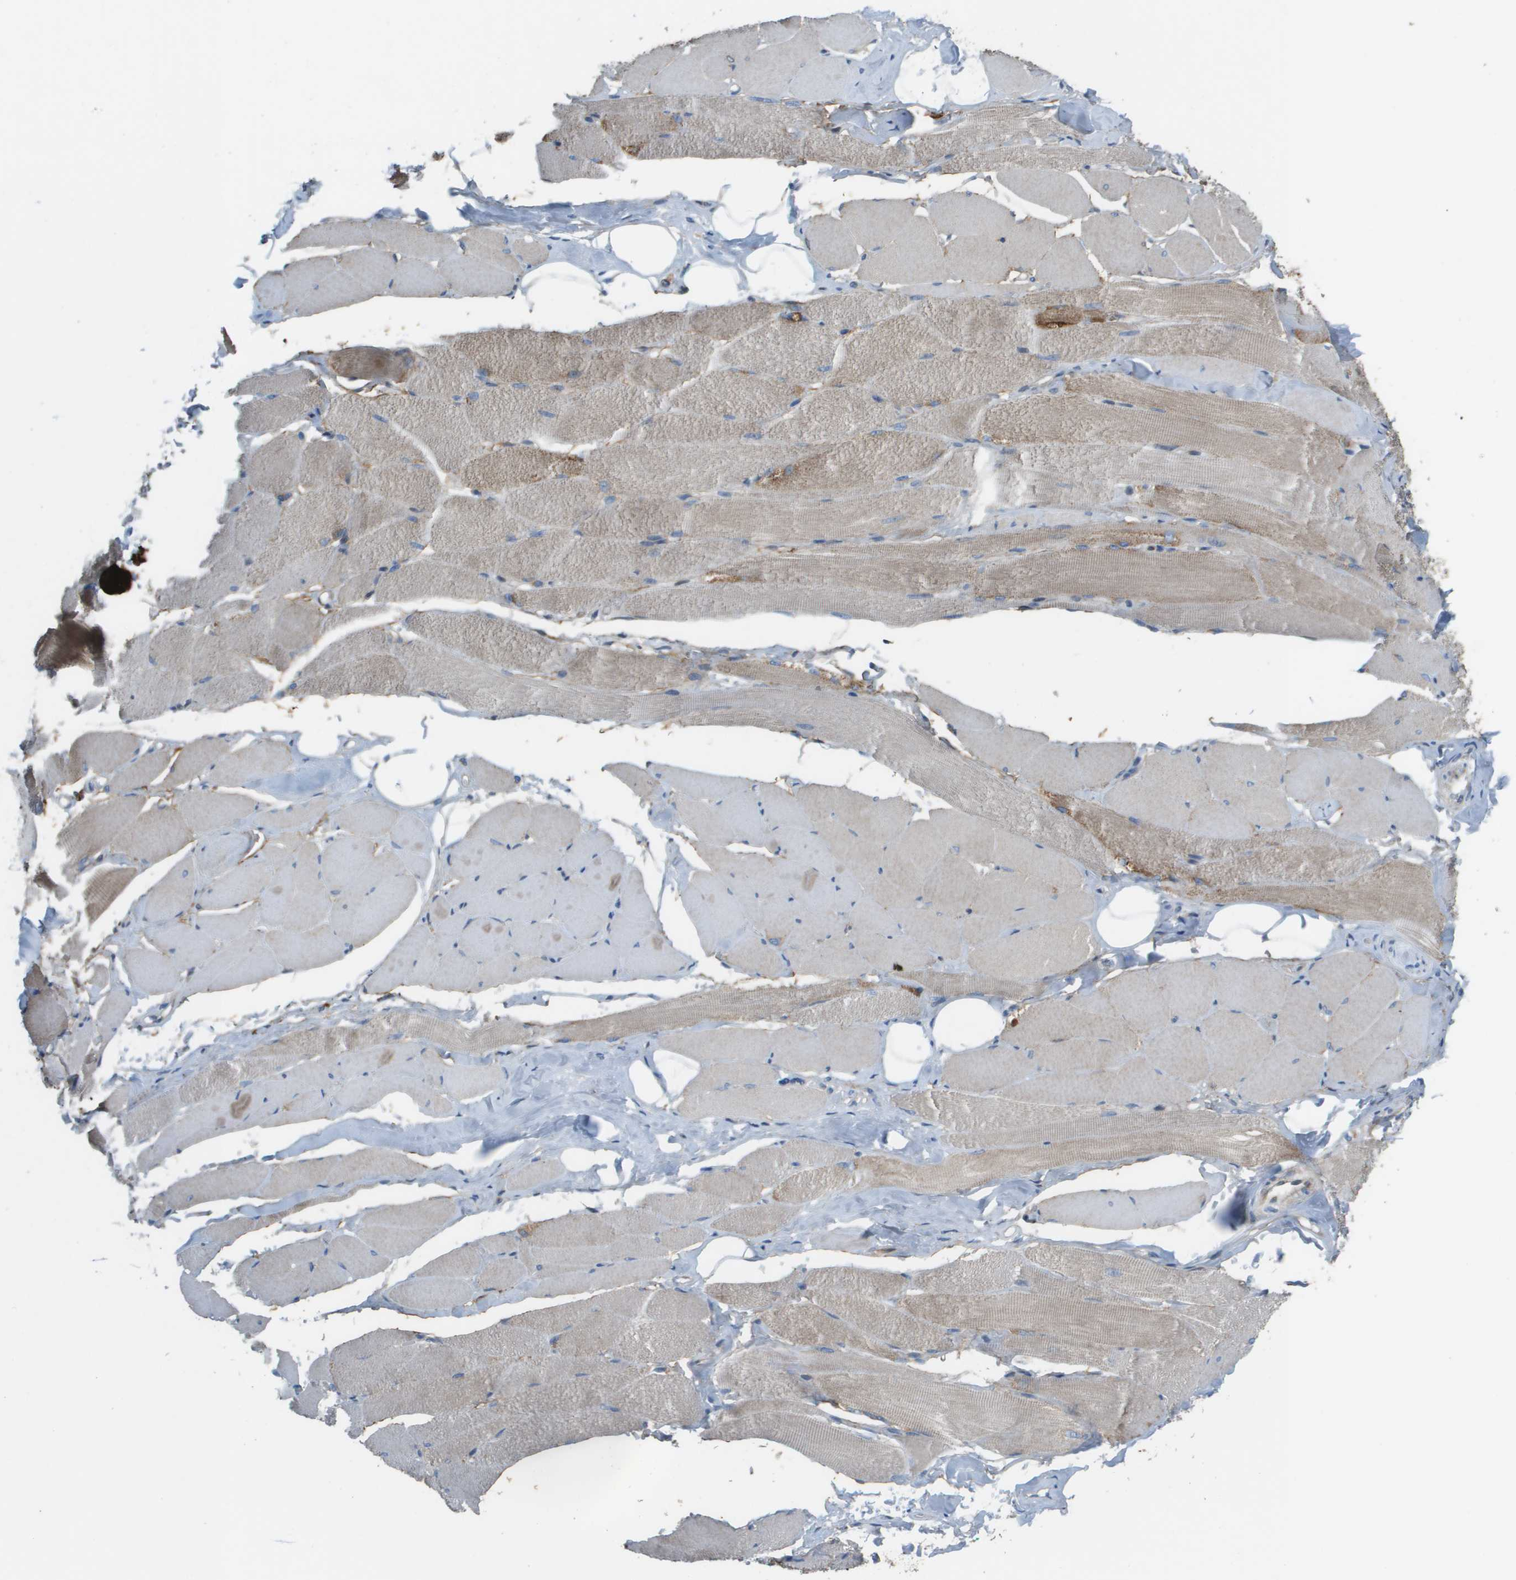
{"staining": {"intensity": "moderate", "quantity": "25%-75%", "location": "cytoplasmic/membranous"}, "tissue": "skeletal muscle", "cell_type": "Myocytes", "image_type": "normal", "snomed": [{"axis": "morphology", "description": "Normal tissue, NOS"}, {"axis": "topography", "description": "Skeletal muscle"}, {"axis": "topography", "description": "Peripheral nerve tissue"}], "caption": "An image of human skeletal muscle stained for a protein displays moderate cytoplasmic/membranous brown staining in myocytes.", "gene": "GALNT6", "patient": {"sex": "female", "age": 84}}